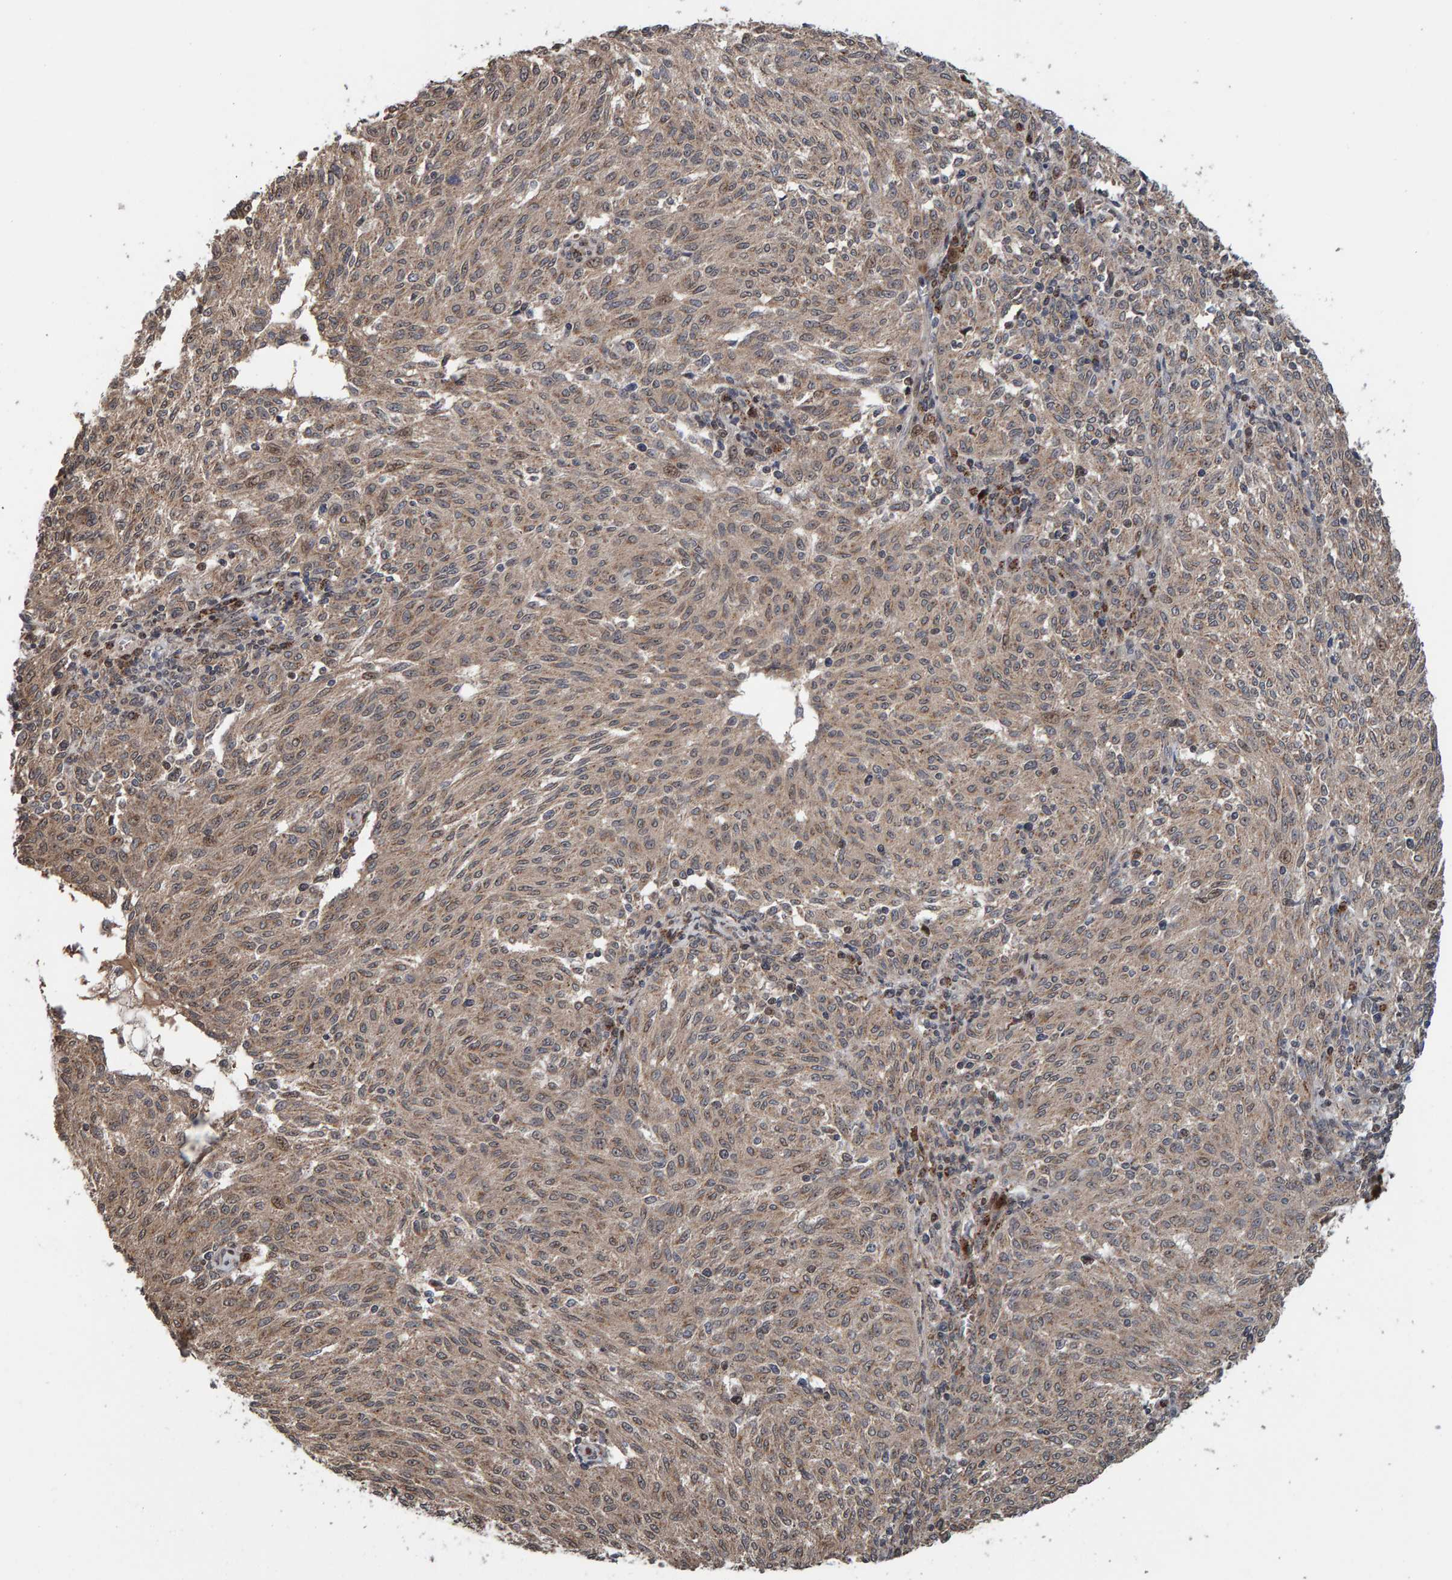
{"staining": {"intensity": "weak", "quantity": ">75%", "location": "cytoplasmic/membranous"}, "tissue": "melanoma", "cell_type": "Tumor cells", "image_type": "cancer", "snomed": [{"axis": "morphology", "description": "Malignant melanoma, NOS"}, {"axis": "topography", "description": "Skin"}], "caption": "Immunohistochemical staining of human malignant melanoma shows low levels of weak cytoplasmic/membranous expression in about >75% of tumor cells. (Brightfield microscopy of DAB IHC at high magnification).", "gene": "CCDC25", "patient": {"sex": "female", "age": 72}}